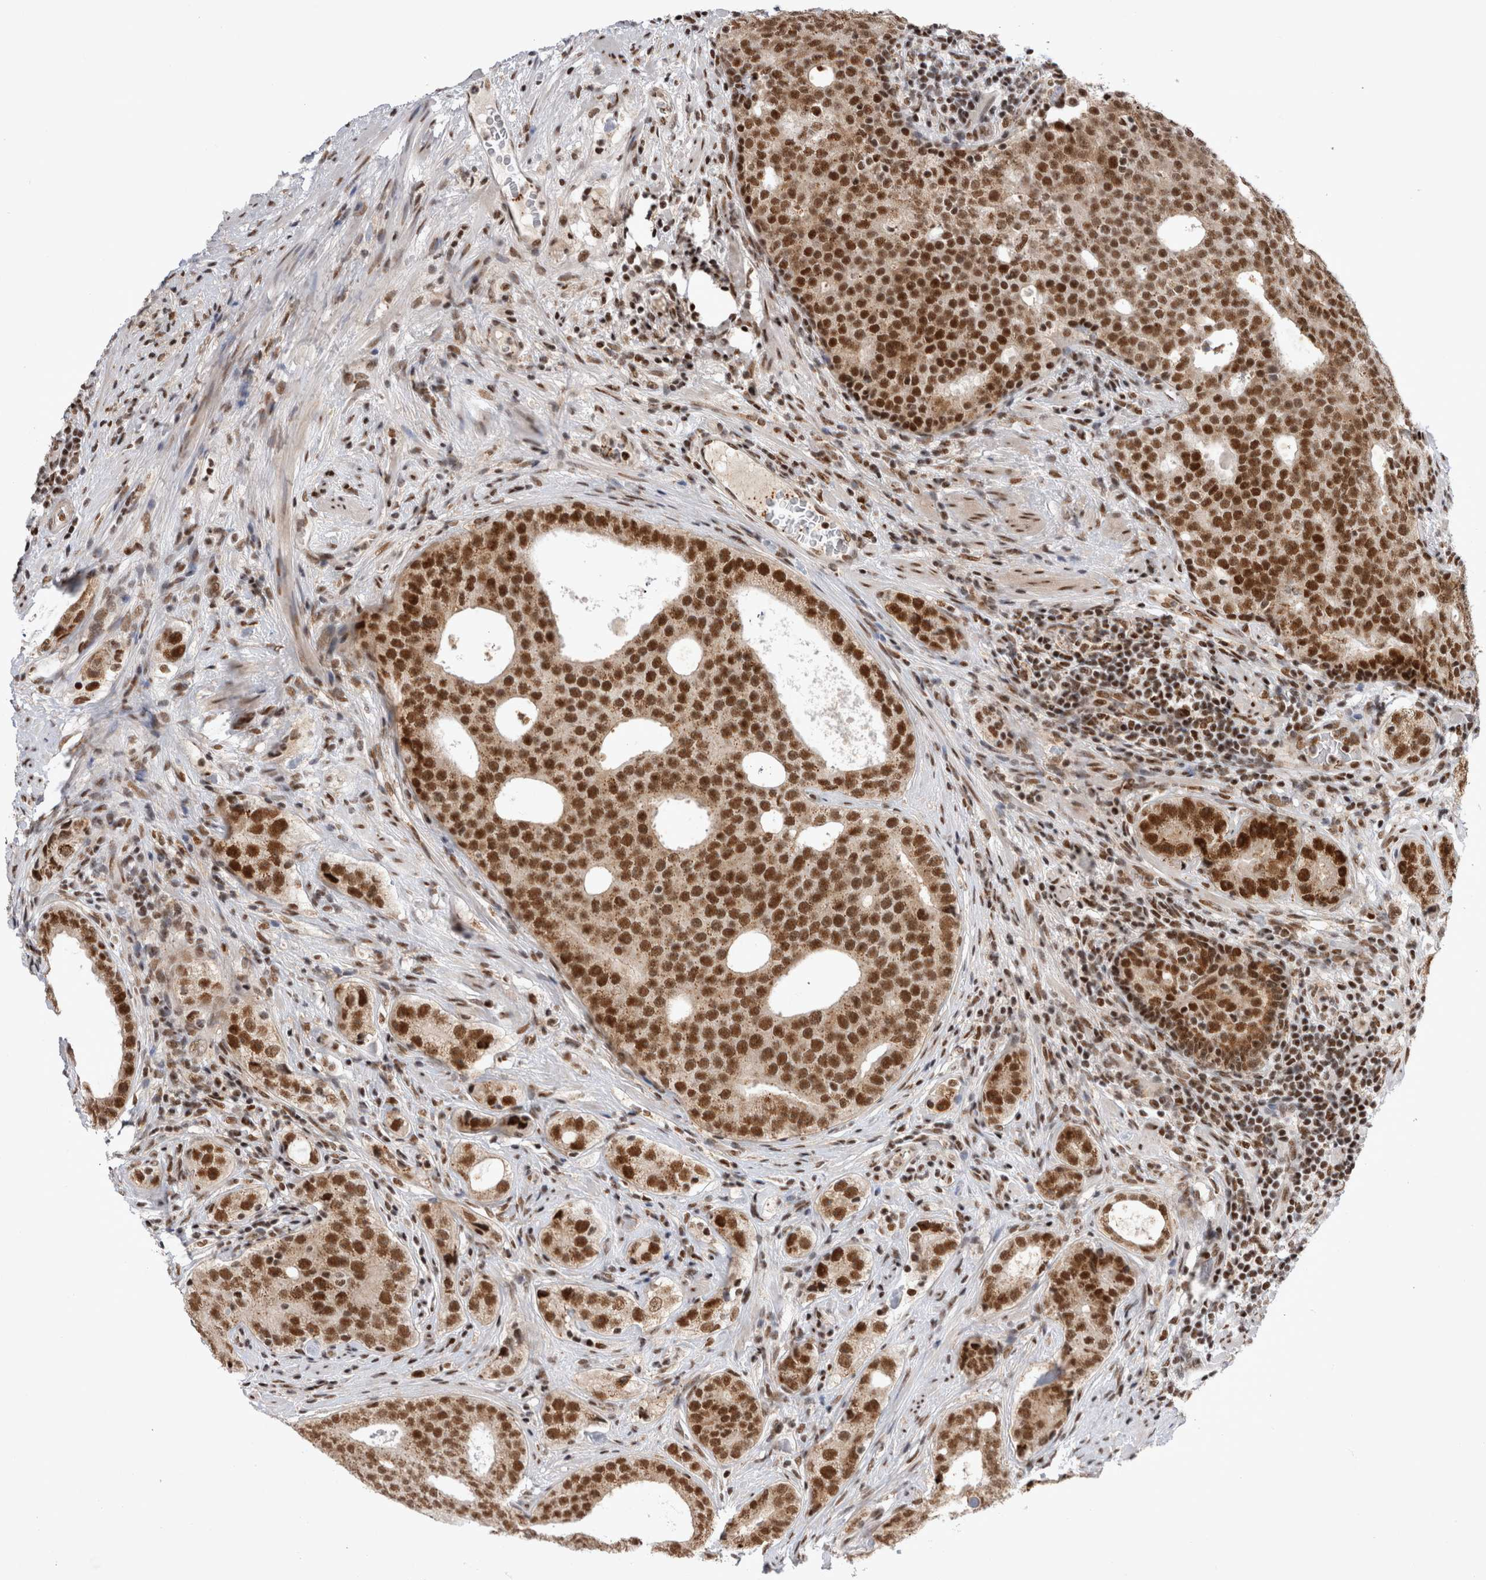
{"staining": {"intensity": "strong", "quantity": ">75%", "location": "nuclear"}, "tissue": "prostate cancer", "cell_type": "Tumor cells", "image_type": "cancer", "snomed": [{"axis": "morphology", "description": "Adenocarcinoma, High grade"}, {"axis": "topography", "description": "Prostate"}], "caption": "The histopathology image exhibits immunohistochemical staining of prostate cancer (adenocarcinoma (high-grade)). There is strong nuclear staining is appreciated in approximately >75% of tumor cells.", "gene": "EYA2", "patient": {"sex": "male", "age": 56}}